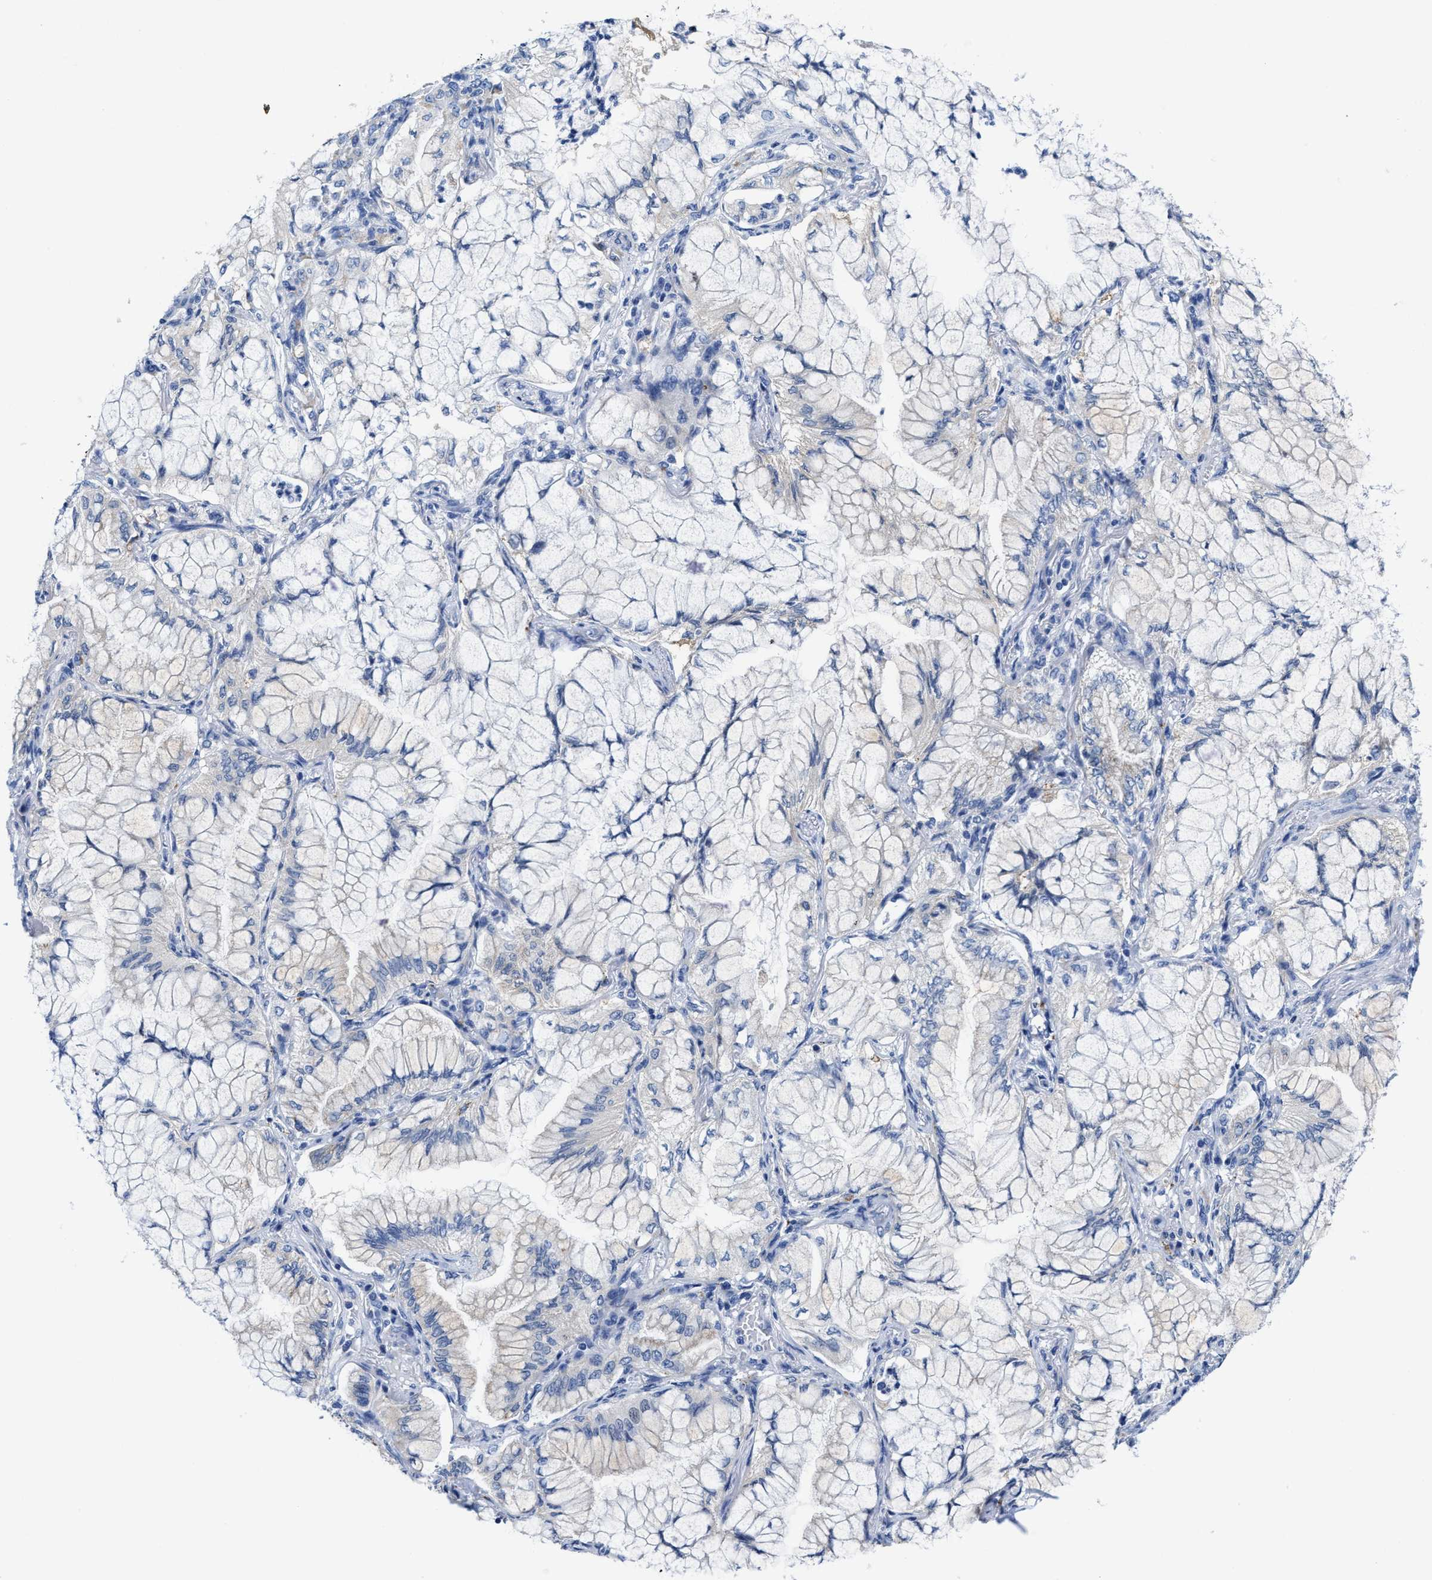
{"staining": {"intensity": "moderate", "quantity": "<25%", "location": "cytoplasmic/membranous"}, "tissue": "lung cancer", "cell_type": "Tumor cells", "image_type": "cancer", "snomed": [{"axis": "morphology", "description": "Adenocarcinoma, NOS"}, {"axis": "topography", "description": "Lung"}], "caption": "This histopathology image displays IHC staining of human adenocarcinoma (lung), with low moderate cytoplasmic/membranous staining in approximately <25% of tumor cells.", "gene": "TBRG4", "patient": {"sex": "female", "age": 70}}